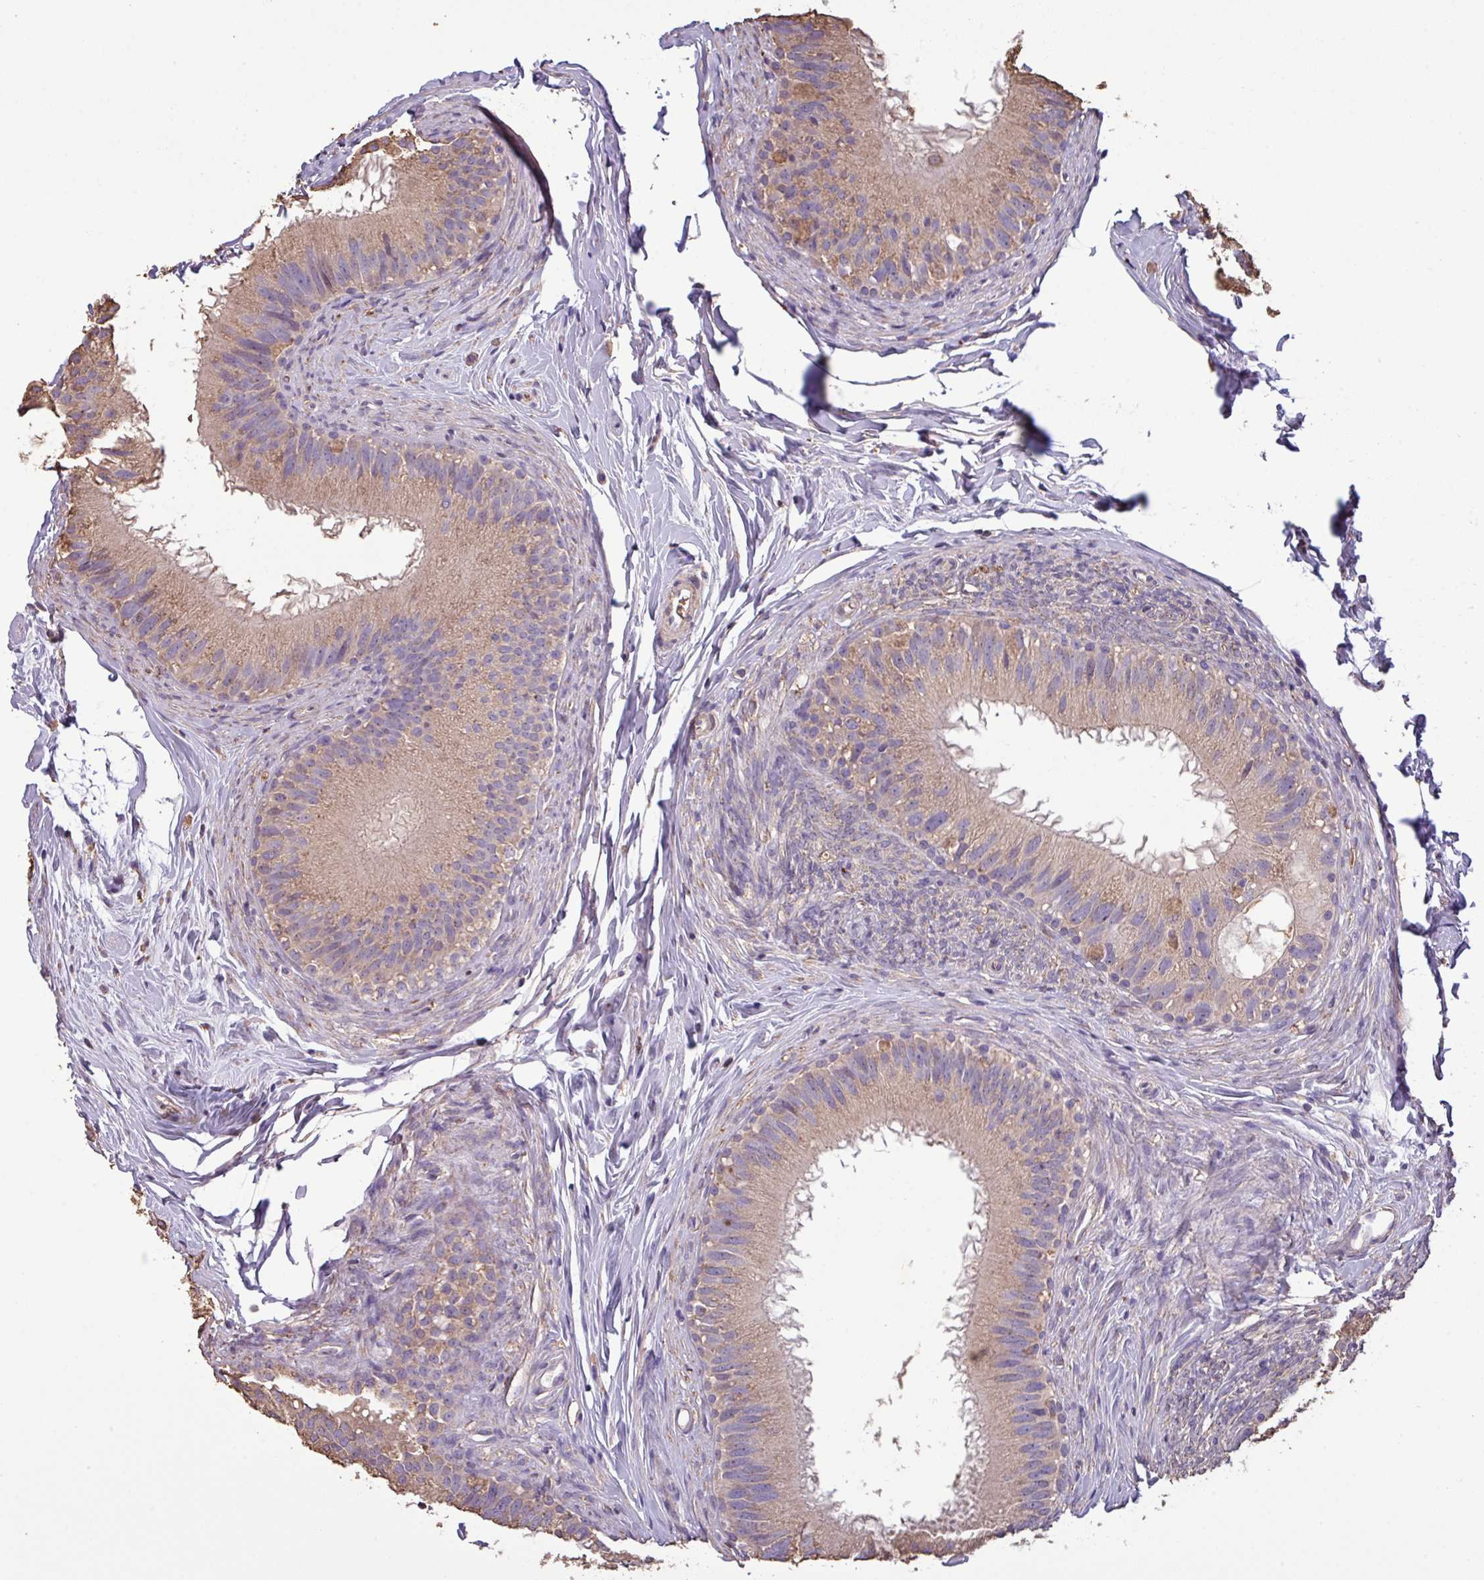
{"staining": {"intensity": "weak", "quantity": ">75%", "location": "cytoplasmic/membranous"}, "tissue": "epididymis", "cell_type": "Glandular cells", "image_type": "normal", "snomed": [{"axis": "morphology", "description": "Normal tissue, NOS"}, {"axis": "topography", "description": "Epididymis"}], "caption": "Epididymis stained for a protein (brown) shows weak cytoplasmic/membranous positive expression in approximately >75% of glandular cells.", "gene": "CAMK2A", "patient": {"sex": "male", "age": 38}}